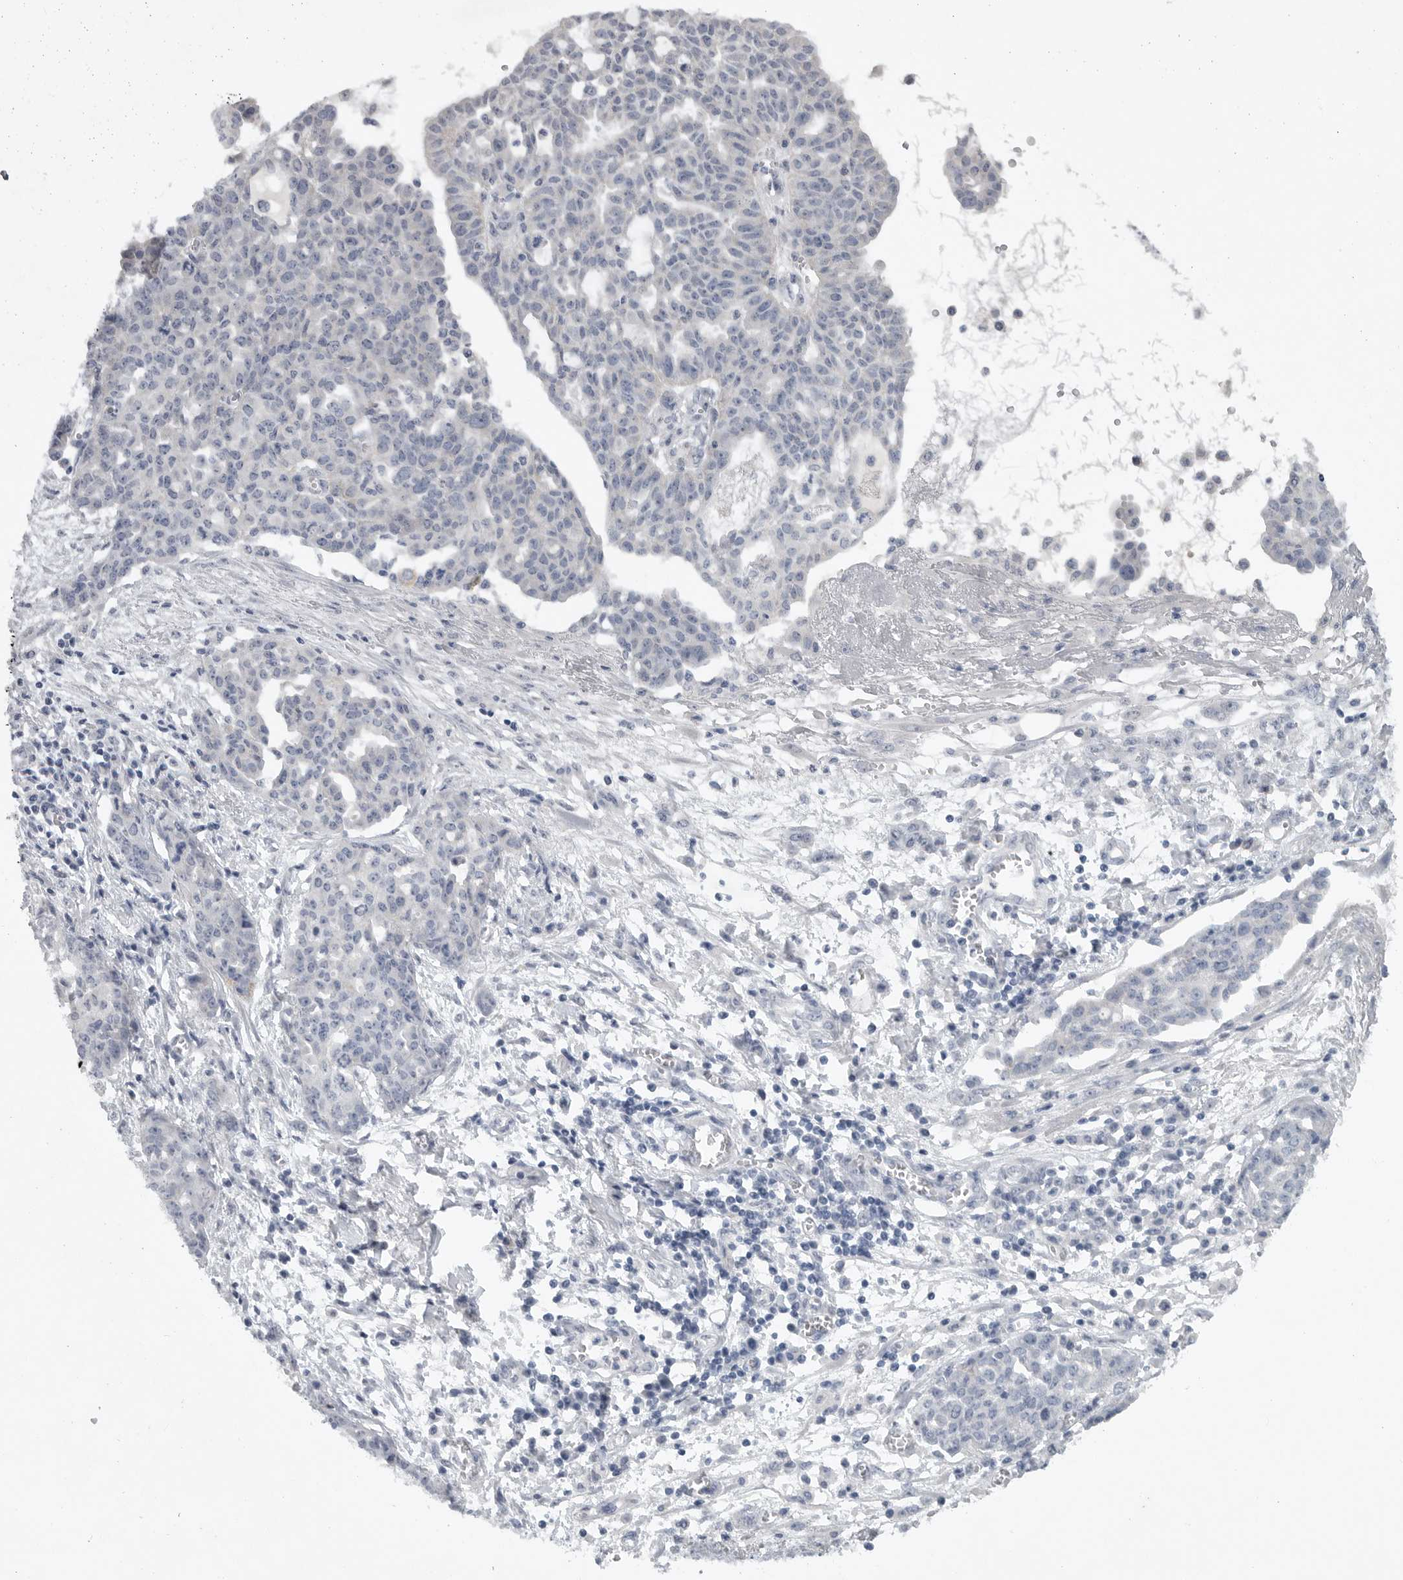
{"staining": {"intensity": "negative", "quantity": "none", "location": "none"}, "tissue": "ovarian cancer", "cell_type": "Tumor cells", "image_type": "cancer", "snomed": [{"axis": "morphology", "description": "Cystadenocarcinoma, serous, NOS"}, {"axis": "topography", "description": "Soft tissue"}, {"axis": "topography", "description": "Ovary"}], "caption": "IHC micrograph of neoplastic tissue: human serous cystadenocarcinoma (ovarian) stained with DAB reveals no significant protein expression in tumor cells.", "gene": "FBXO43", "patient": {"sex": "female", "age": 57}}